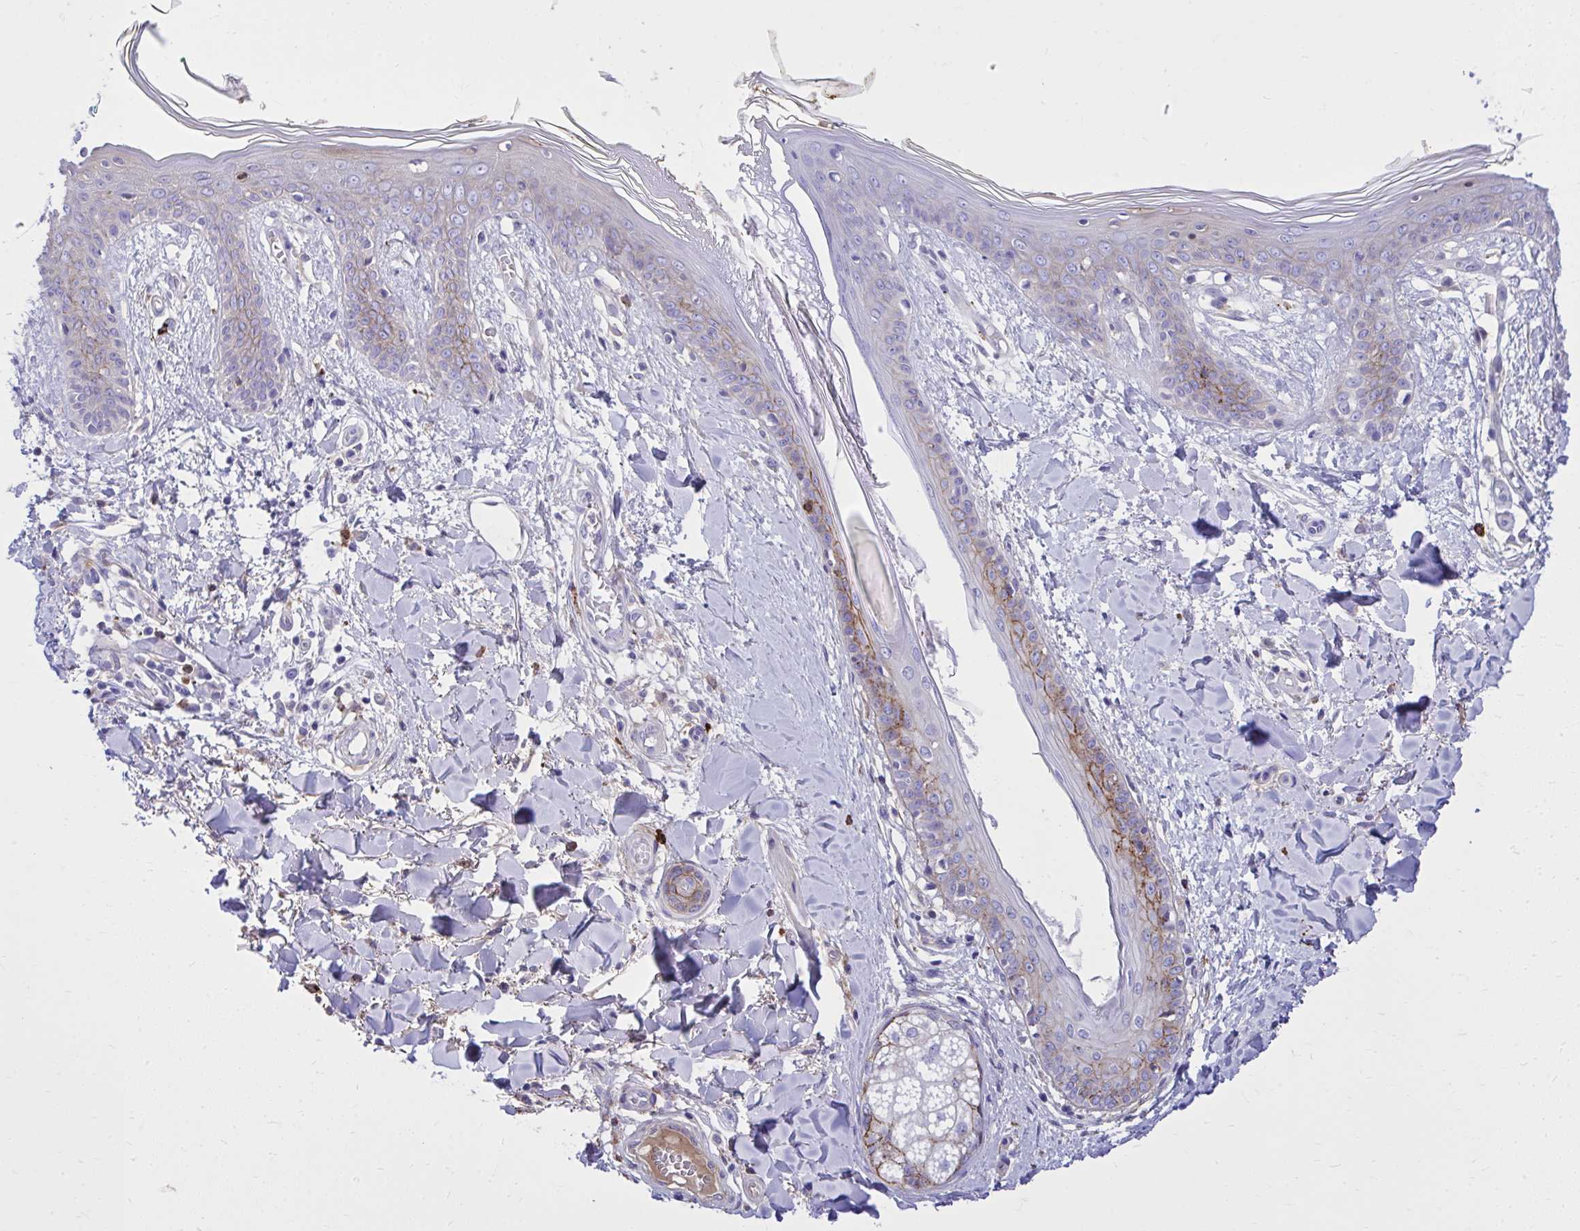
{"staining": {"intensity": "negative", "quantity": "none", "location": "none"}, "tissue": "skin", "cell_type": "Fibroblasts", "image_type": "normal", "snomed": [{"axis": "morphology", "description": "Normal tissue, NOS"}, {"axis": "topography", "description": "Skin"}], "caption": "Immunohistochemical staining of unremarkable skin displays no significant expression in fibroblasts.", "gene": "HRG", "patient": {"sex": "female", "age": 34}}